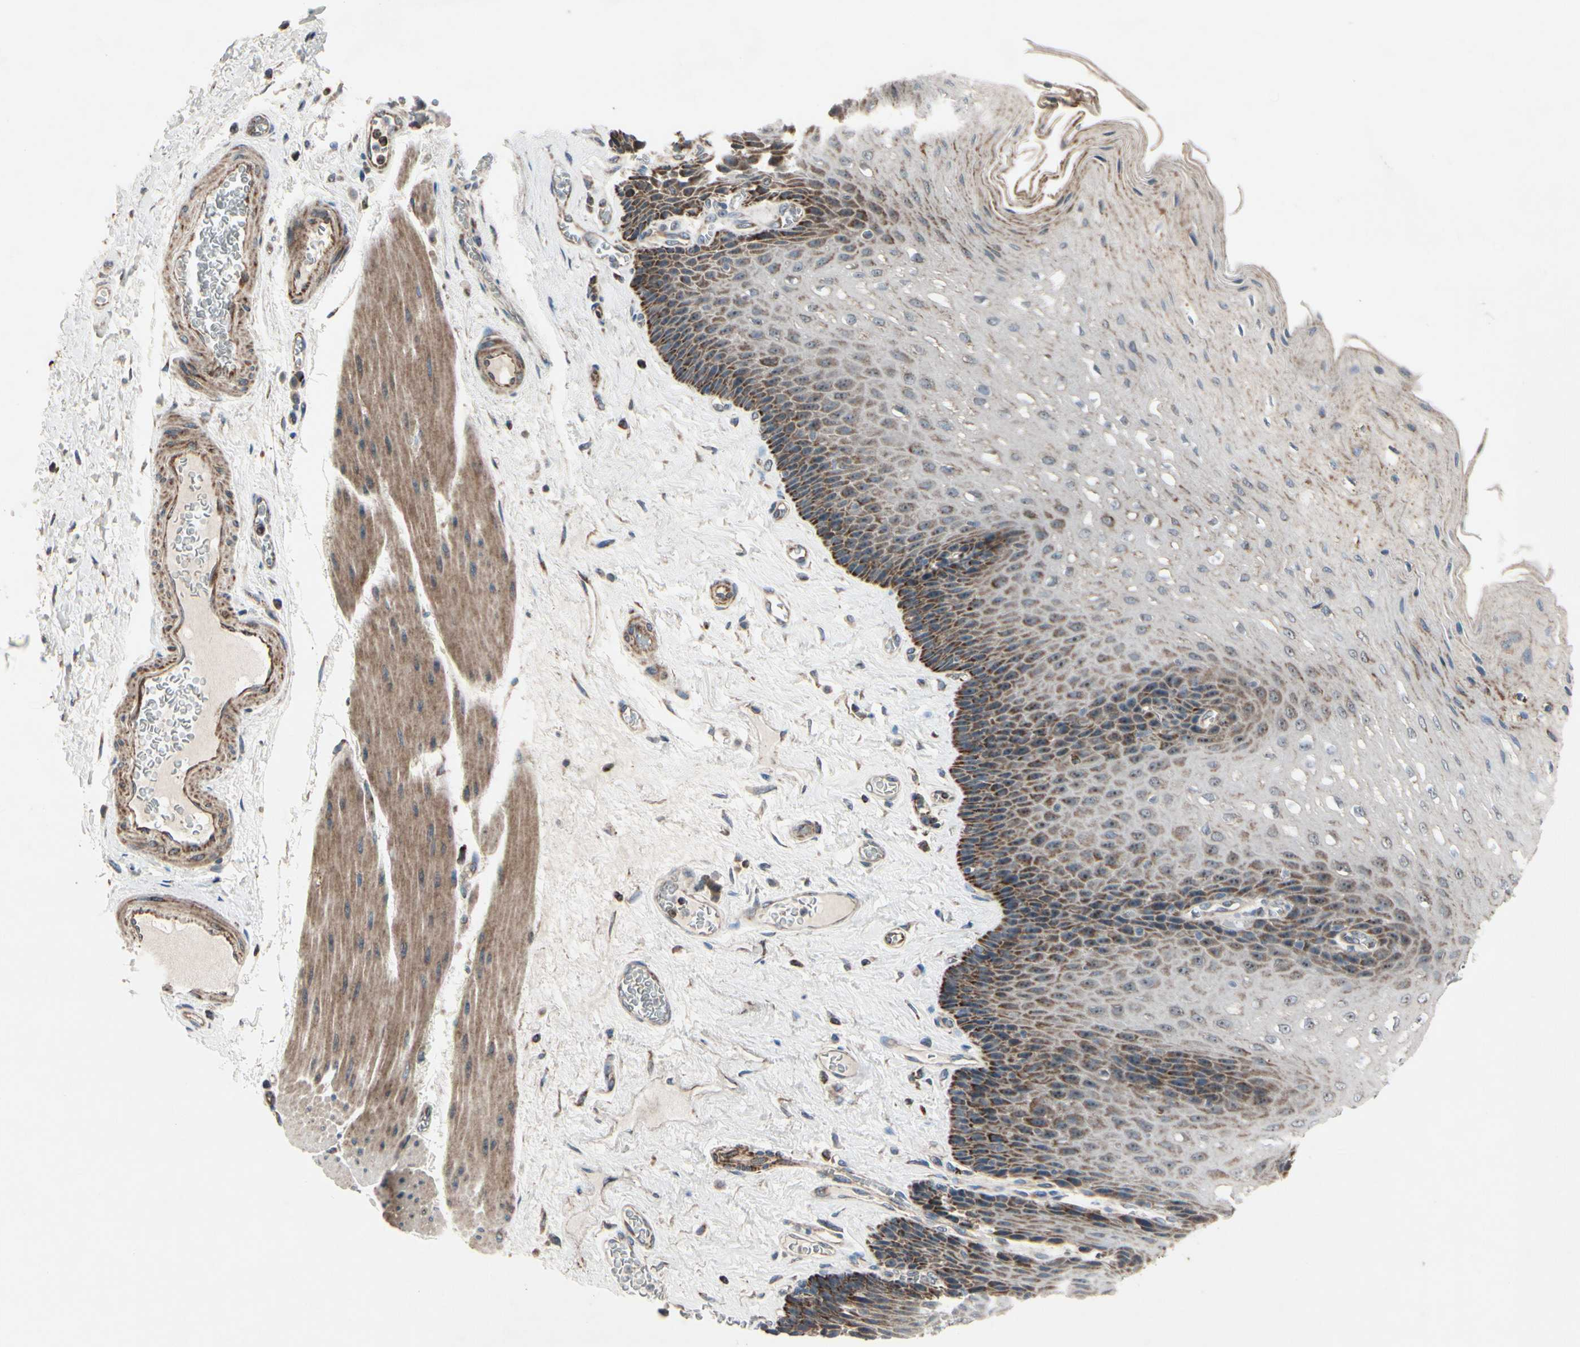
{"staining": {"intensity": "moderate", "quantity": "<25%", "location": "cytoplasmic/membranous"}, "tissue": "esophagus", "cell_type": "Squamous epithelial cells", "image_type": "normal", "snomed": [{"axis": "morphology", "description": "Normal tissue, NOS"}, {"axis": "topography", "description": "Esophagus"}], "caption": "Esophagus stained with a brown dye demonstrates moderate cytoplasmic/membranous positive staining in approximately <25% of squamous epithelial cells.", "gene": "CPT1A", "patient": {"sex": "female", "age": 72}}